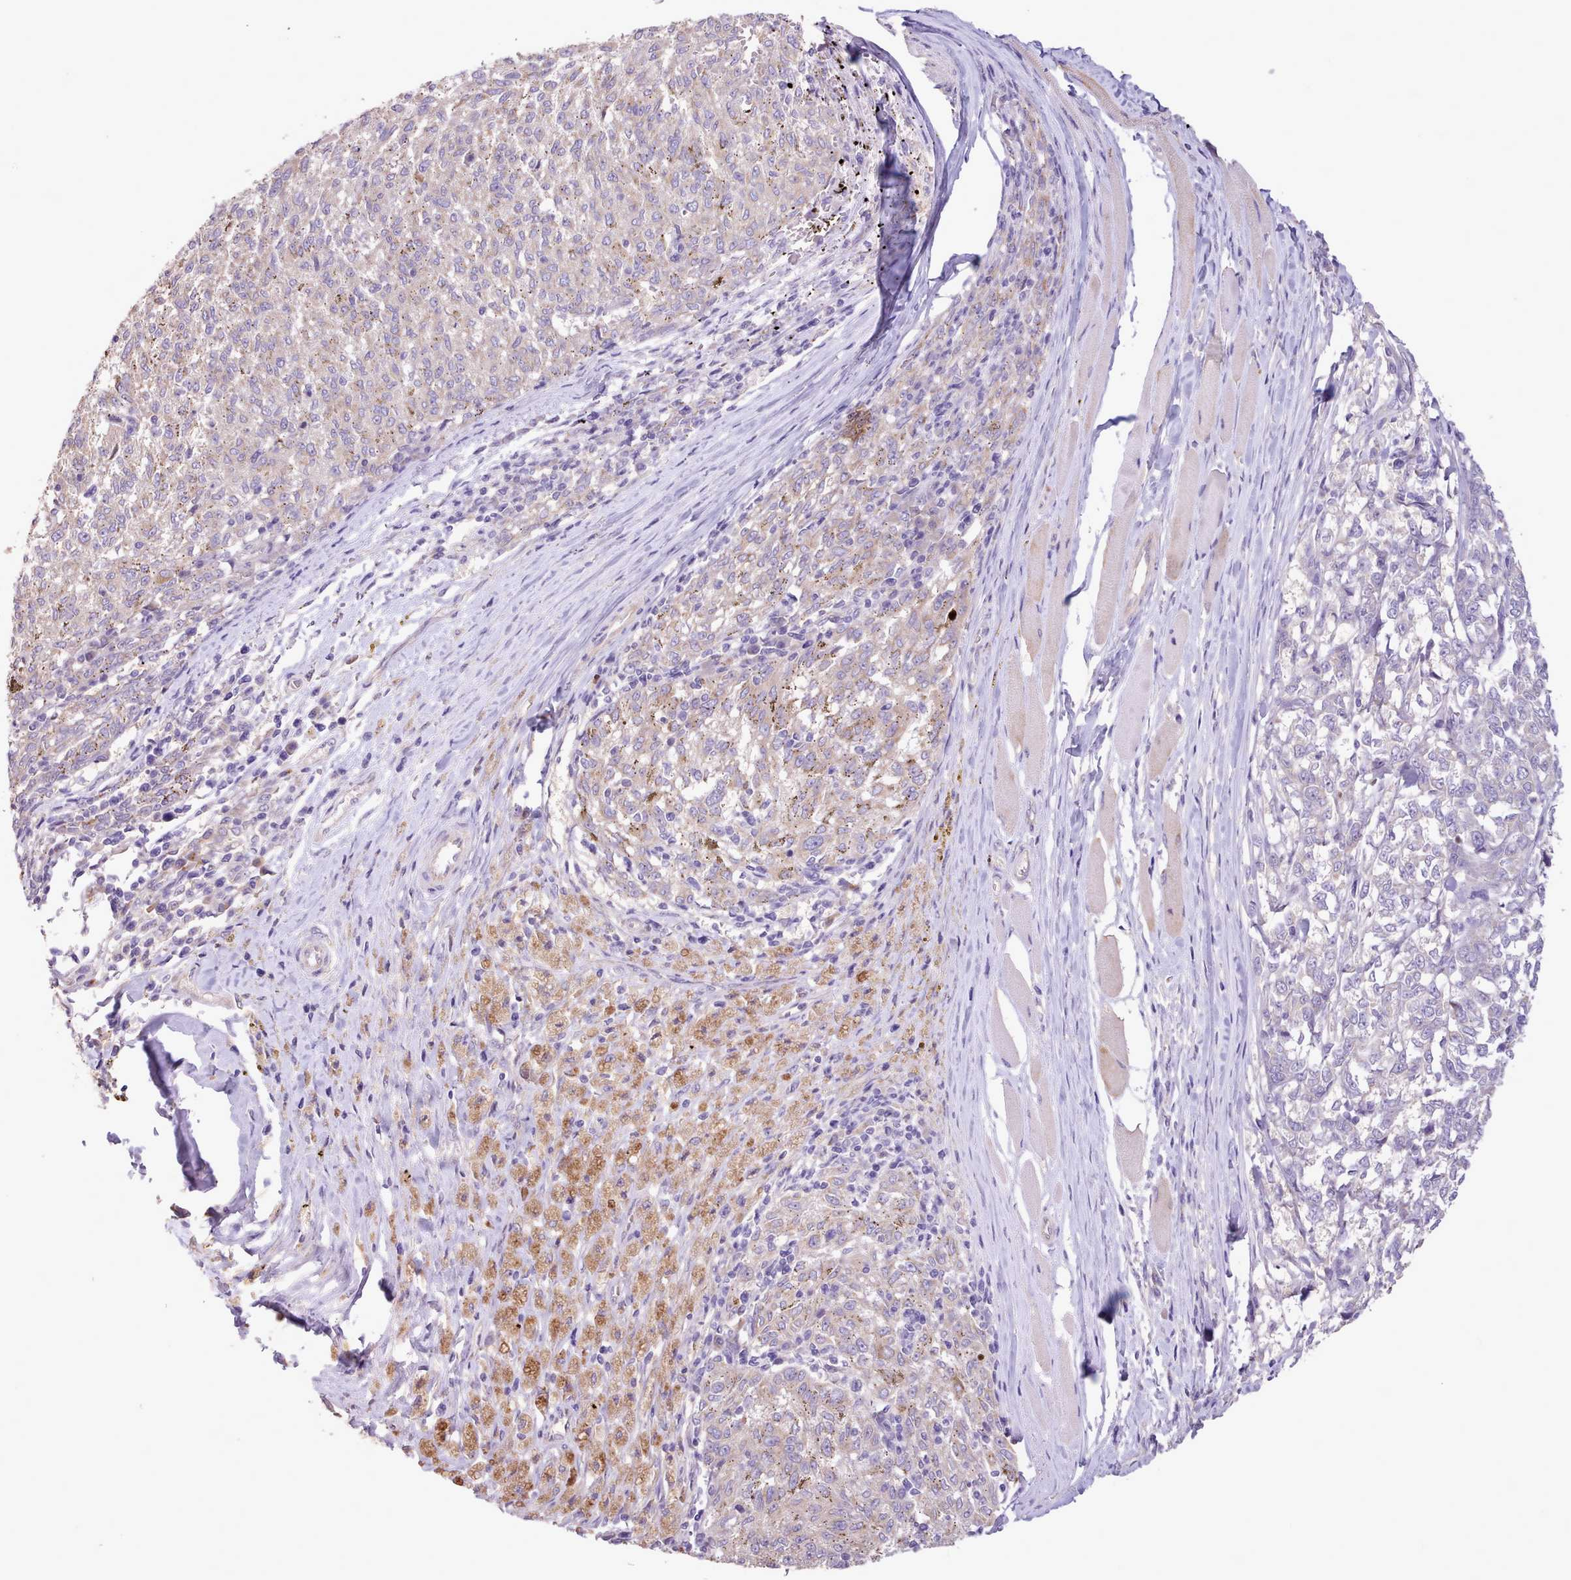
{"staining": {"intensity": "negative", "quantity": "none", "location": "none"}, "tissue": "melanoma", "cell_type": "Tumor cells", "image_type": "cancer", "snomed": [{"axis": "morphology", "description": "Malignant melanoma, NOS"}, {"axis": "topography", "description": "Skin"}], "caption": "Immunohistochemistry (IHC) micrograph of neoplastic tissue: human malignant melanoma stained with DAB (3,3'-diaminobenzidine) demonstrates no significant protein staining in tumor cells.", "gene": "ZNF607", "patient": {"sex": "female", "age": 72}}